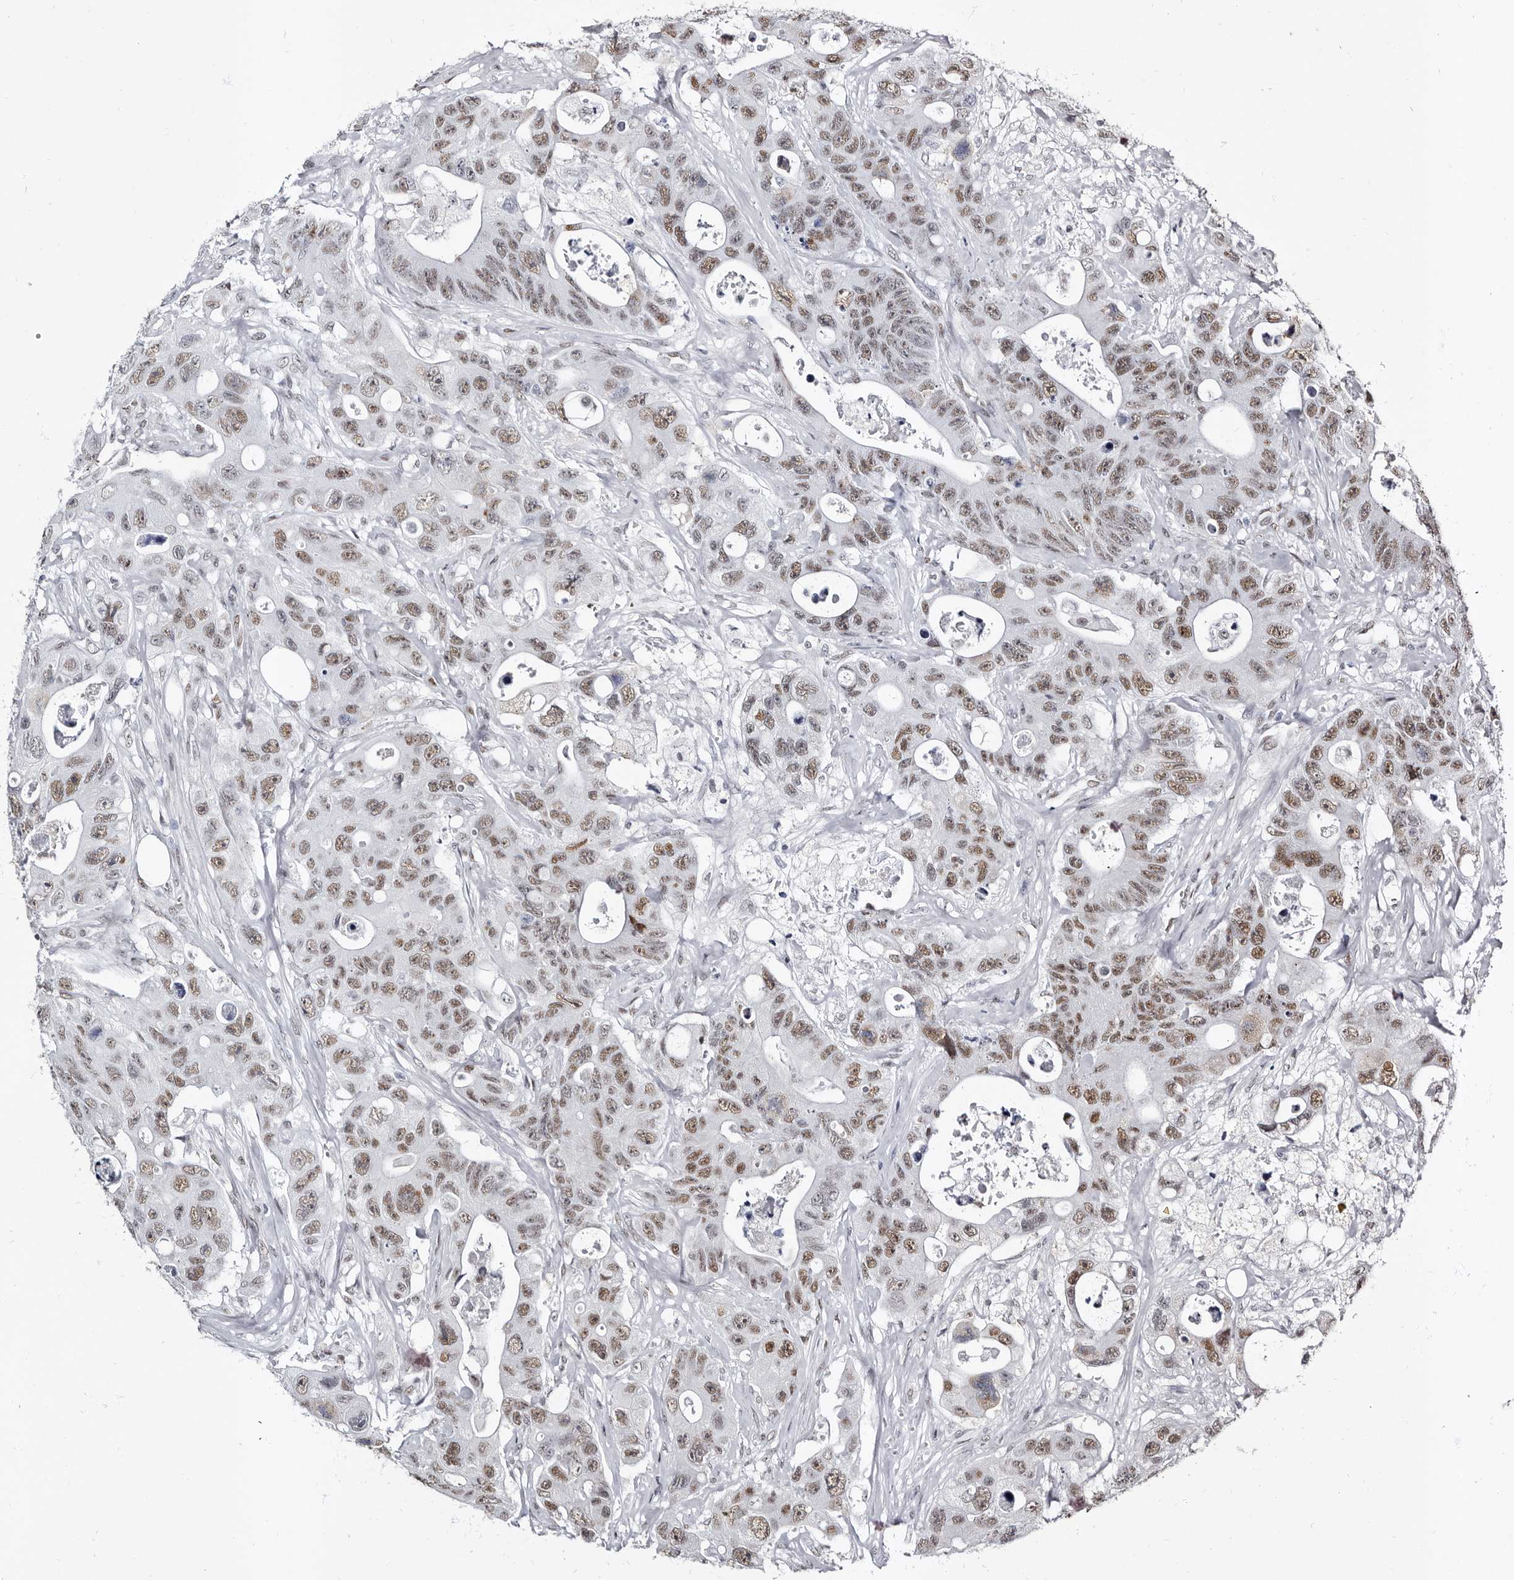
{"staining": {"intensity": "moderate", "quantity": "25%-75%", "location": "nuclear"}, "tissue": "colorectal cancer", "cell_type": "Tumor cells", "image_type": "cancer", "snomed": [{"axis": "morphology", "description": "Adenocarcinoma, NOS"}, {"axis": "topography", "description": "Colon"}], "caption": "Tumor cells demonstrate moderate nuclear positivity in about 25%-75% of cells in colorectal cancer. The protein of interest is shown in brown color, while the nuclei are stained blue.", "gene": "ZNF326", "patient": {"sex": "female", "age": 46}}